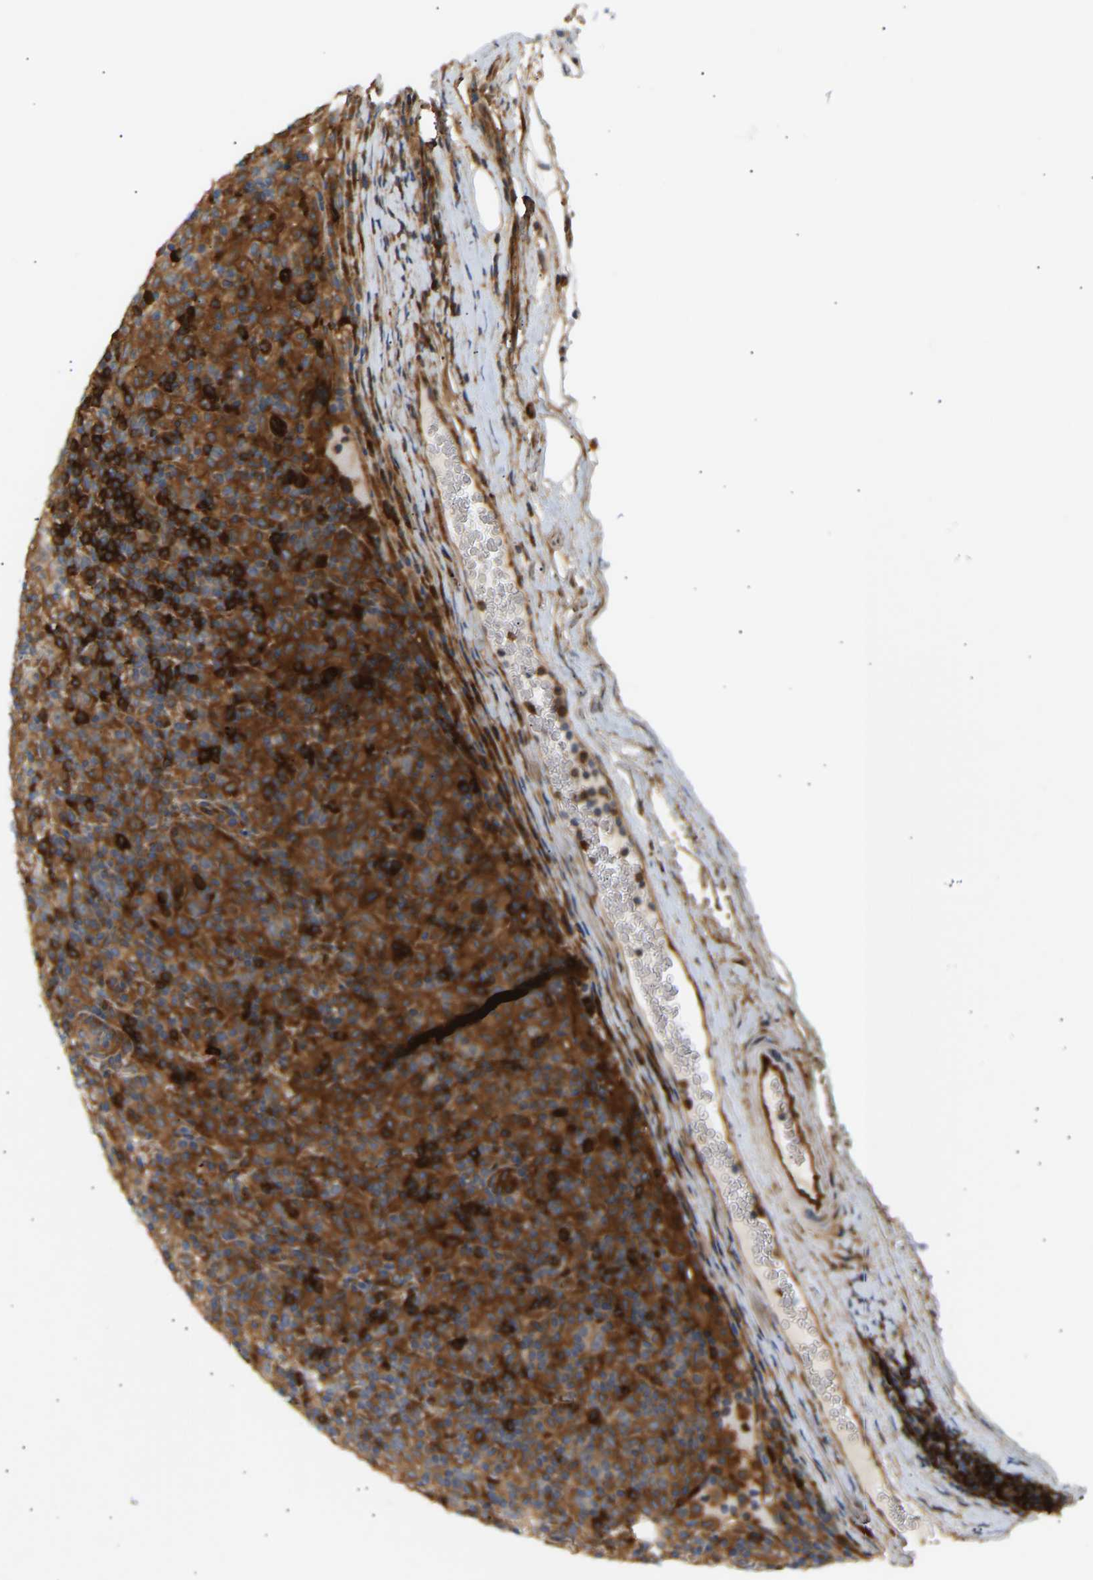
{"staining": {"intensity": "strong", "quantity": ">75%", "location": "cytoplasmic/membranous"}, "tissue": "lymphoma", "cell_type": "Tumor cells", "image_type": "cancer", "snomed": [{"axis": "morphology", "description": "Hodgkin's disease, NOS"}, {"axis": "topography", "description": "Lymph node"}], "caption": "Protein analysis of Hodgkin's disease tissue shows strong cytoplasmic/membranous staining in approximately >75% of tumor cells.", "gene": "PLCG2", "patient": {"sex": "male", "age": 70}}